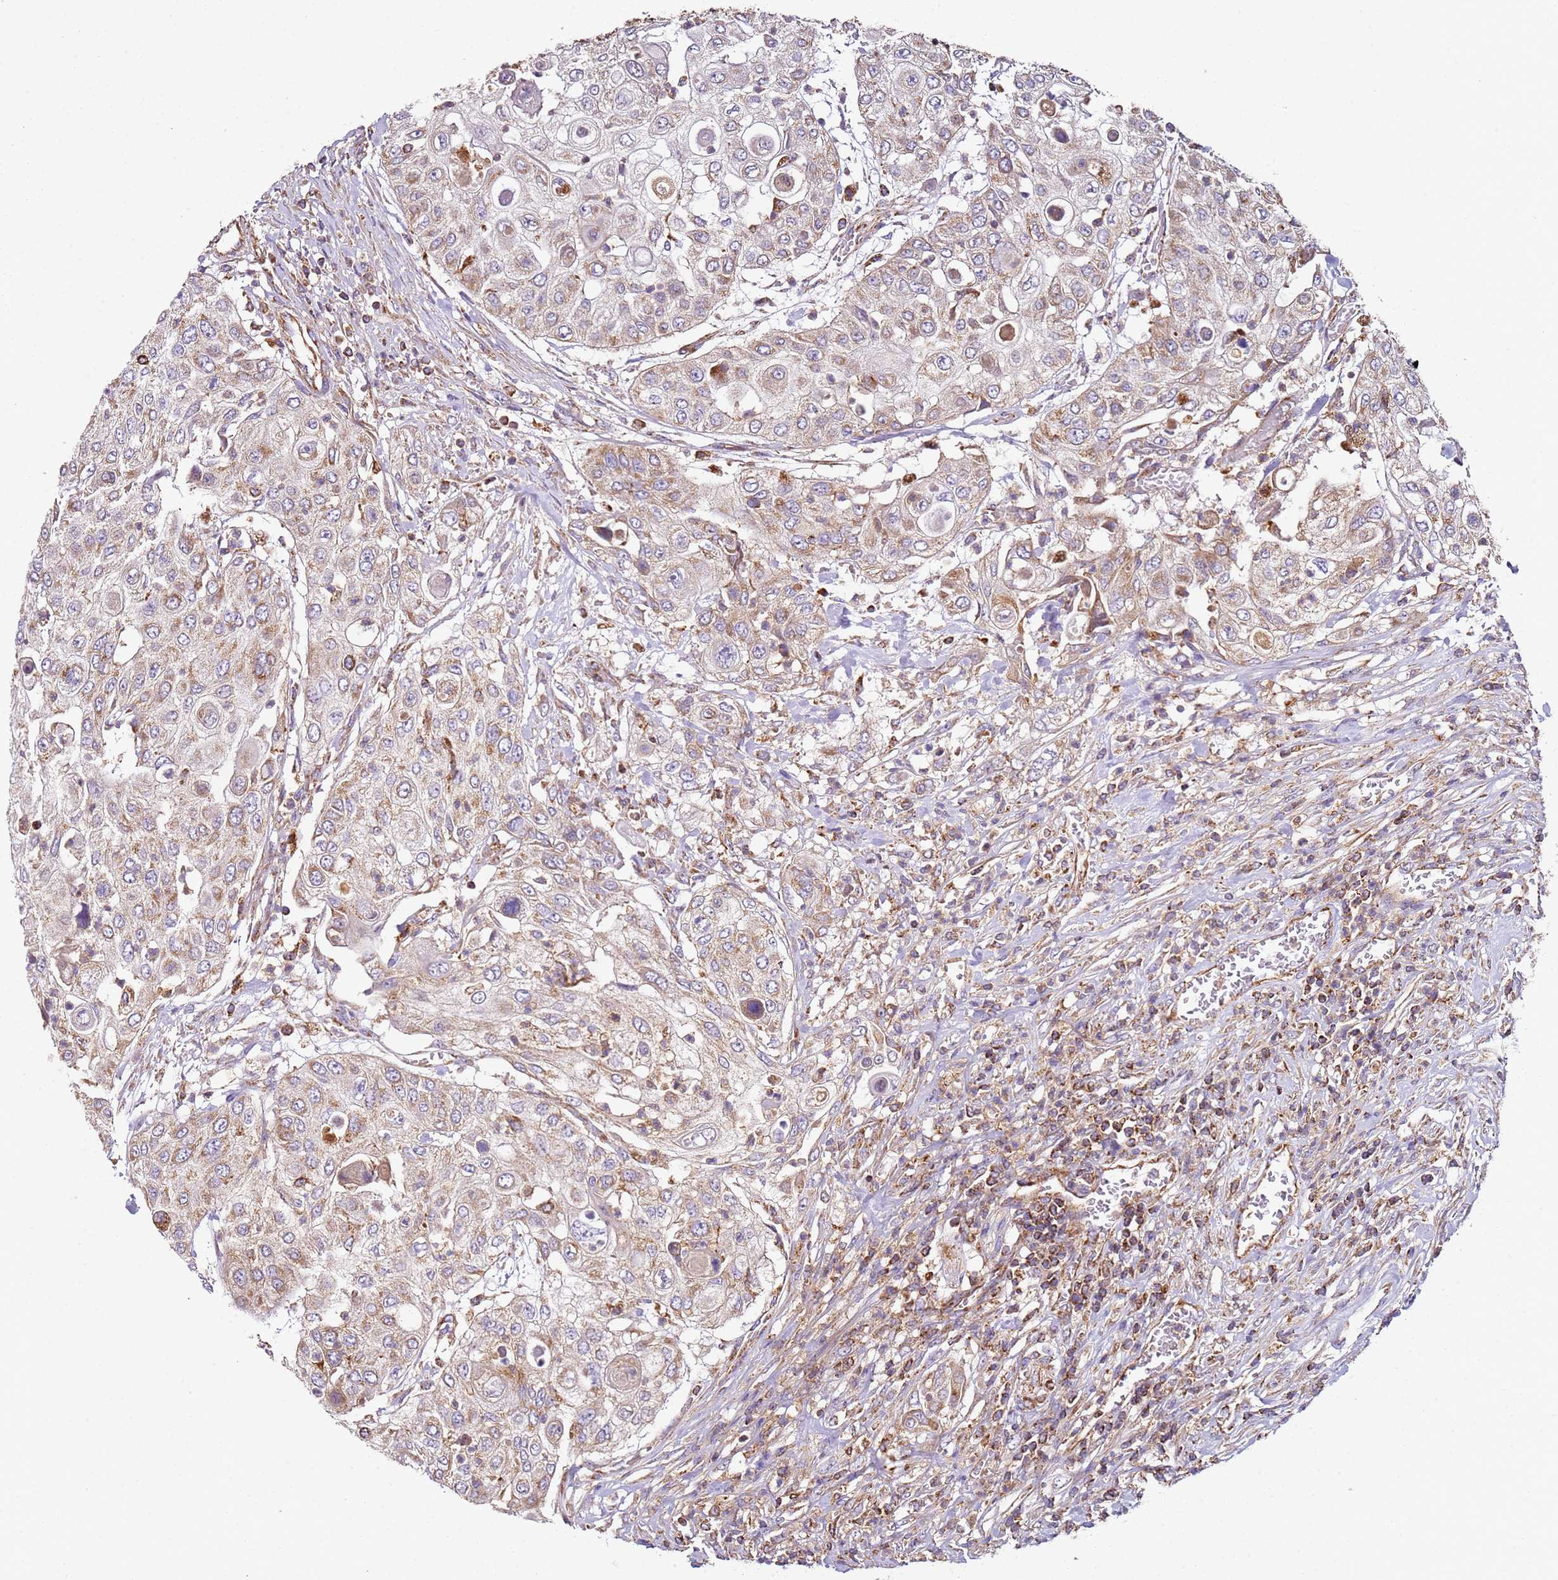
{"staining": {"intensity": "weak", "quantity": "25%-75%", "location": "cytoplasmic/membranous"}, "tissue": "urothelial cancer", "cell_type": "Tumor cells", "image_type": "cancer", "snomed": [{"axis": "morphology", "description": "Urothelial carcinoma, High grade"}, {"axis": "topography", "description": "Urinary bladder"}], "caption": "Urothelial cancer stained for a protein shows weak cytoplasmic/membranous positivity in tumor cells. (DAB = brown stain, brightfield microscopy at high magnification).", "gene": "RMND5A", "patient": {"sex": "female", "age": 79}}